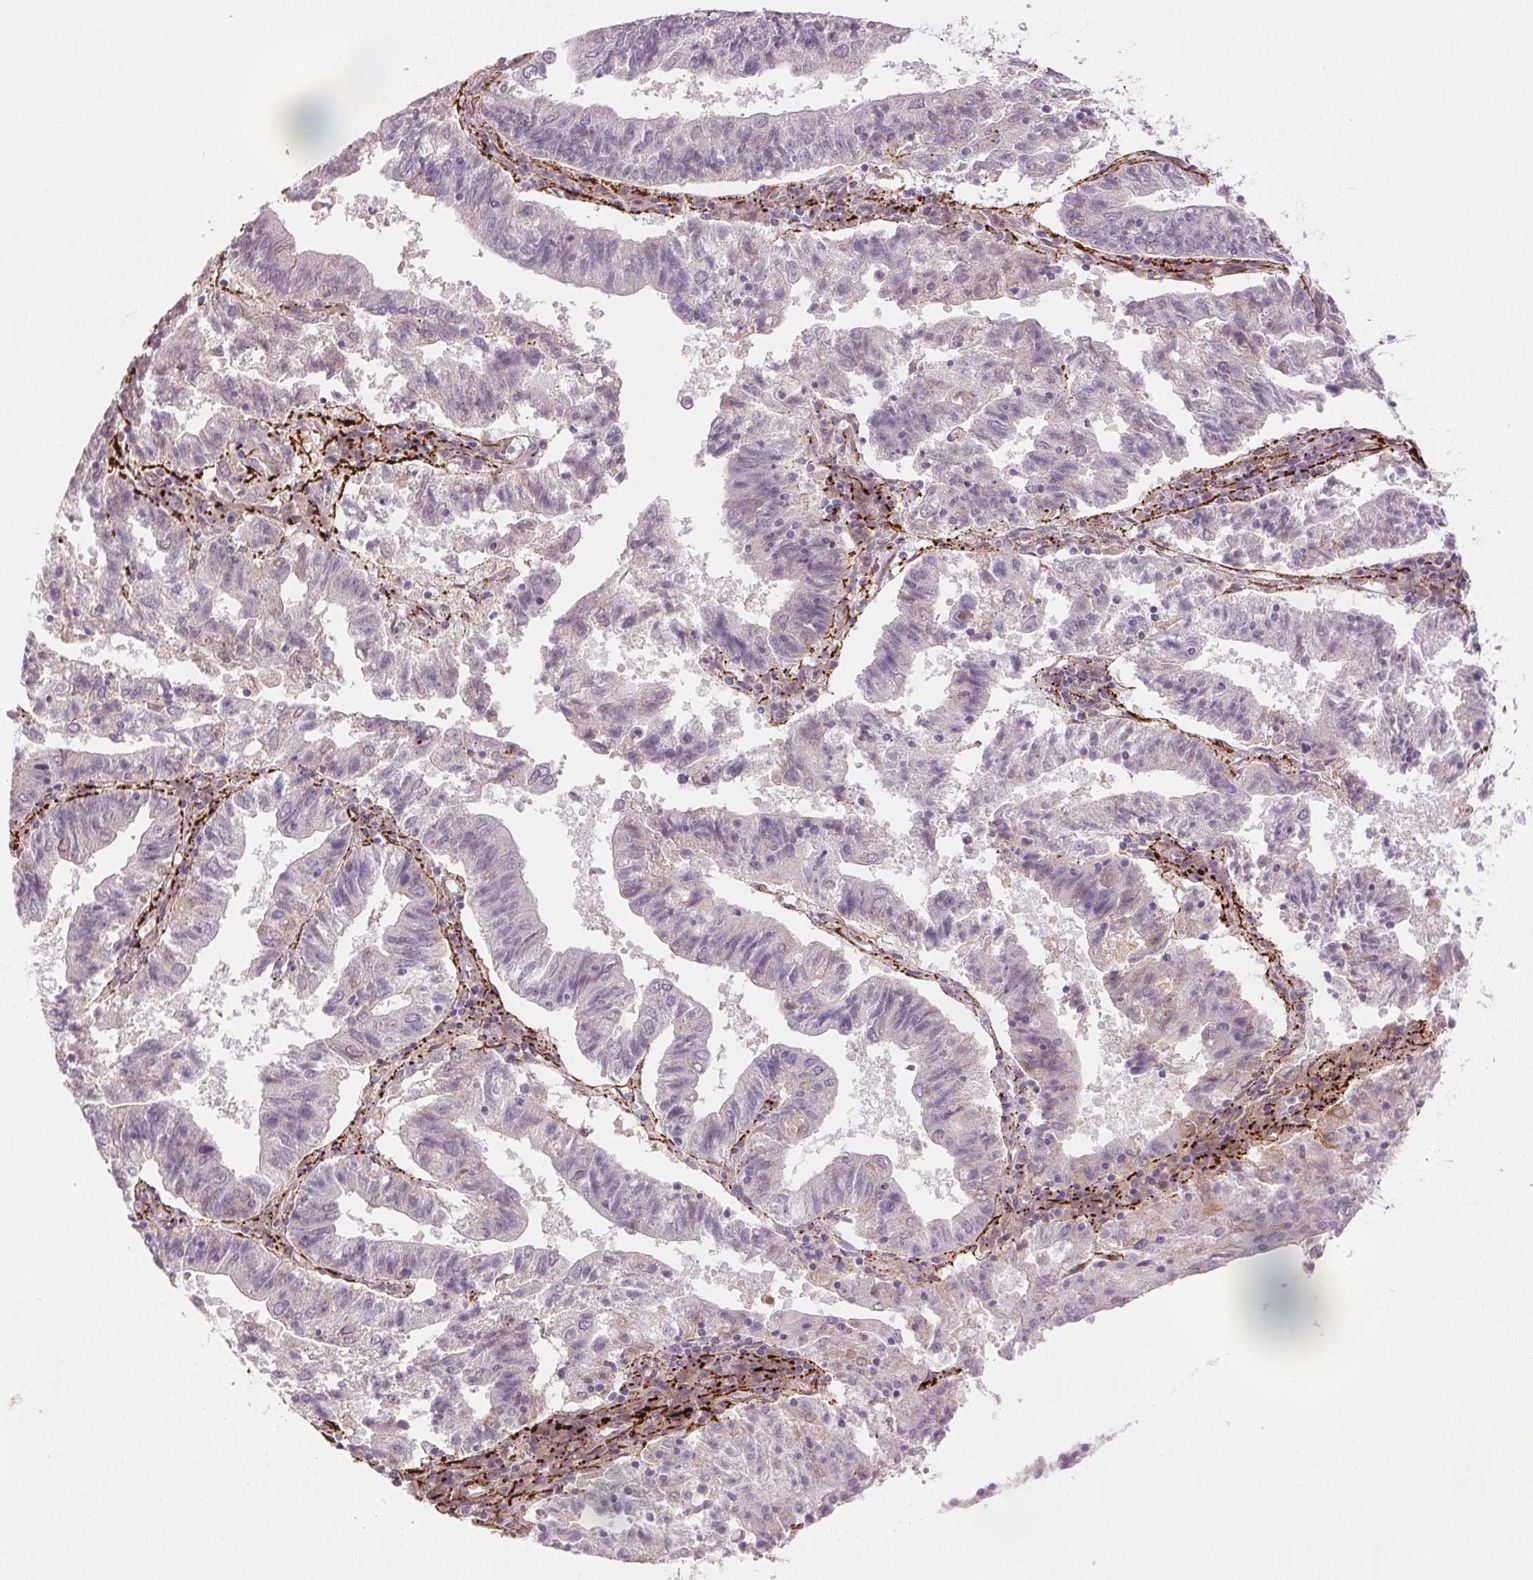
{"staining": {"intensity": "negative", "quantity": "none", "location": "none"}, "tissue": "endometrial cancer", "cell_type": "Tumor cells", "image_type": "cancer", "snomed": [{"axis": "morphology", "description": "Adenocarcinoma, NOS"}, {"axis": "topography", "description": "Endometrium"}], "caption": "Protein analysis of endometrial adenocarcinoma exhibits no significant expression in tumor cells.", "gene": "FBN1", "patient": {"sex": "female", "age": 82}}